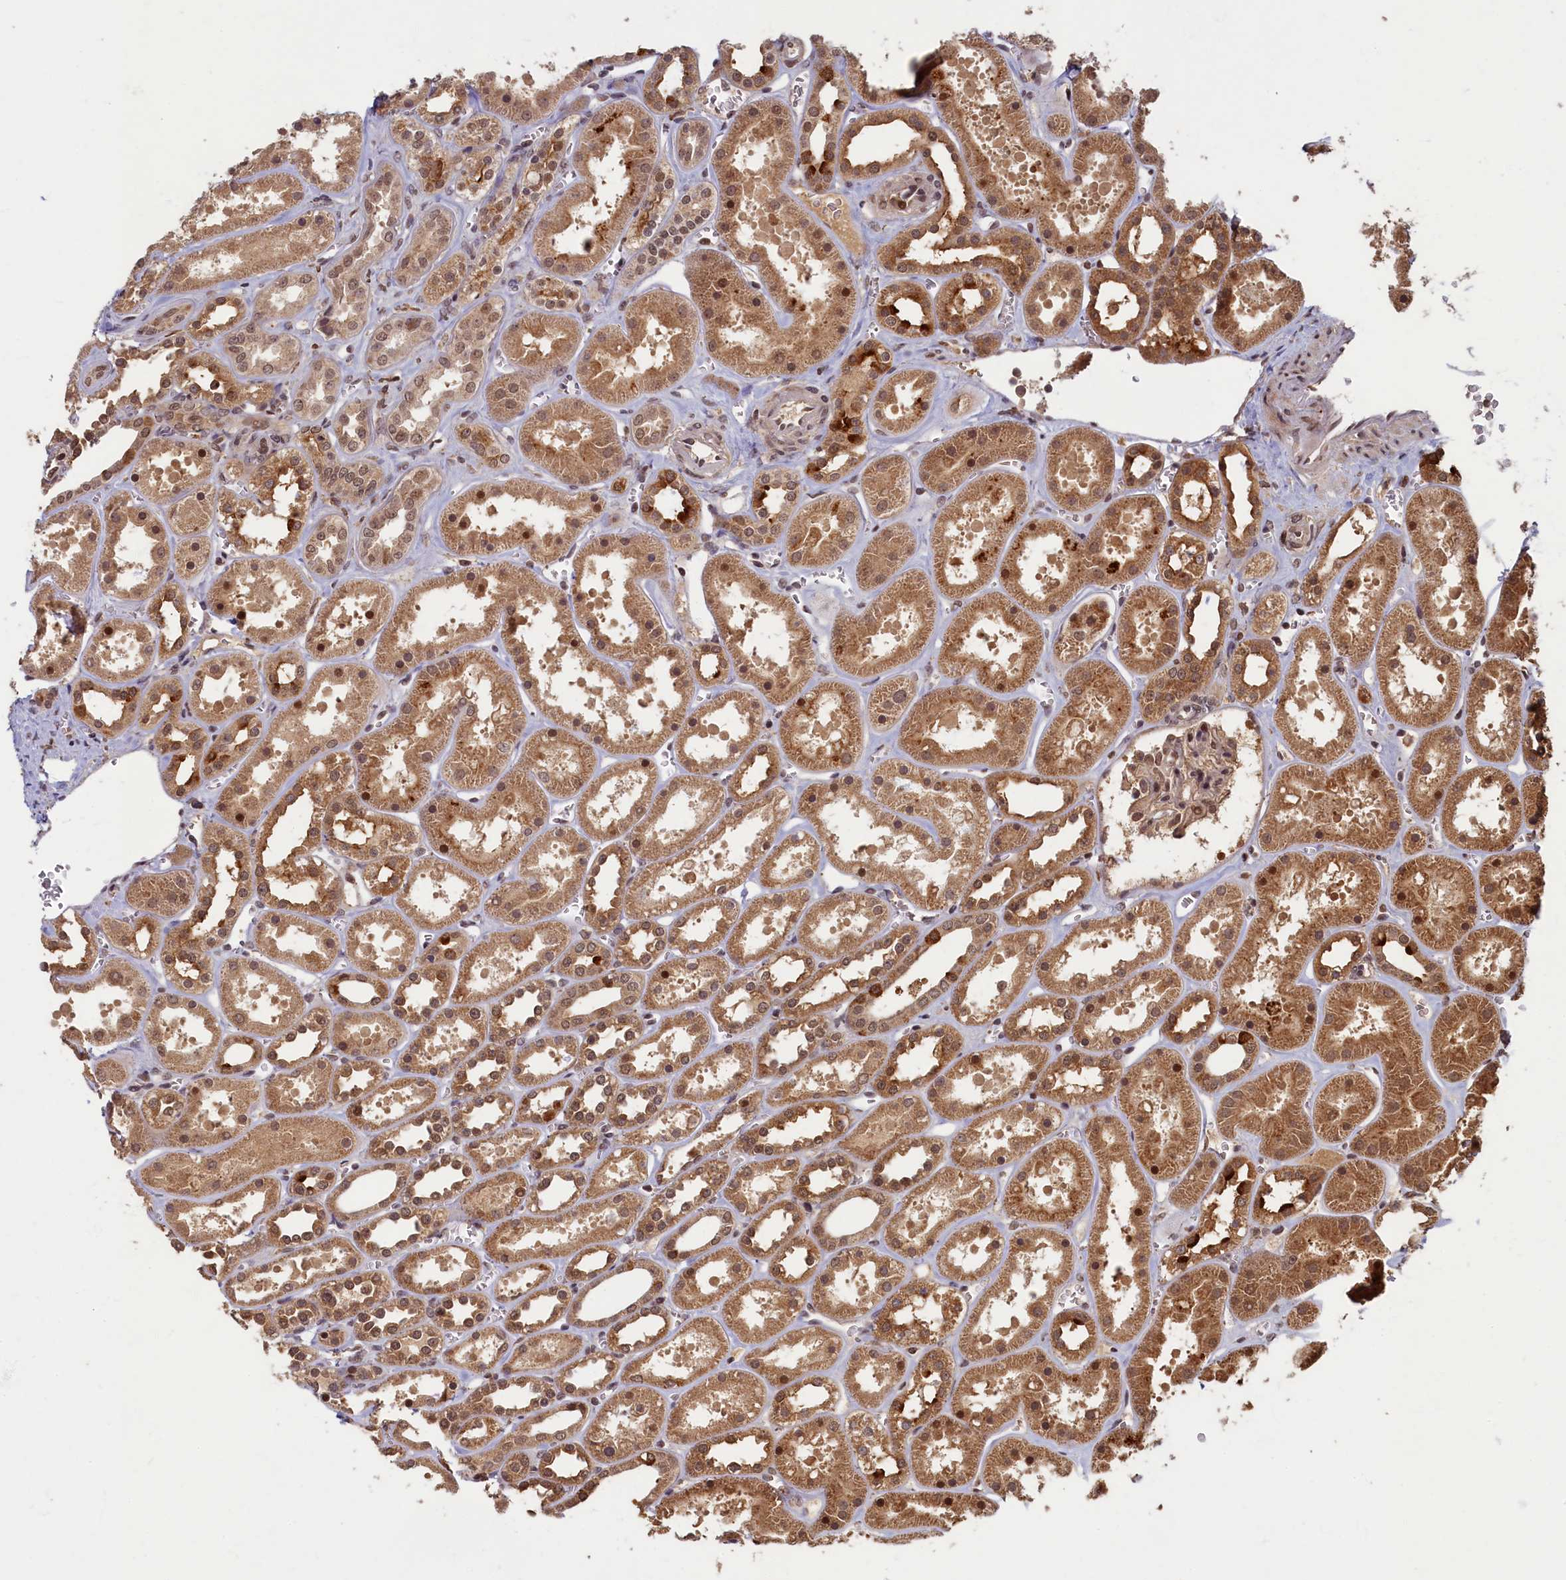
{"staining": {"intensity": "moderate", "quantity": "25%-75%", "location": "nuclear"}, "tissue": "kidney", "cell_type": "Cells in glomeruli", "image_type": "normal", "snomed": [{"axis": "morphology", "description": "Normal tissue, NOS"}, {"axis": "topography", "description": "Kidney"}], "caption": "Immunohistochemistry image of normal kidney: human kidney stained using immunohistochemistry (IHC) reveals medium levels of moderate protein expression localized specifically in the nuclear of cells in glomeruli, appearing as a nuclear brown color.", "gene": "BRCA1", "patient": {"sex": "female", "age": 41}}